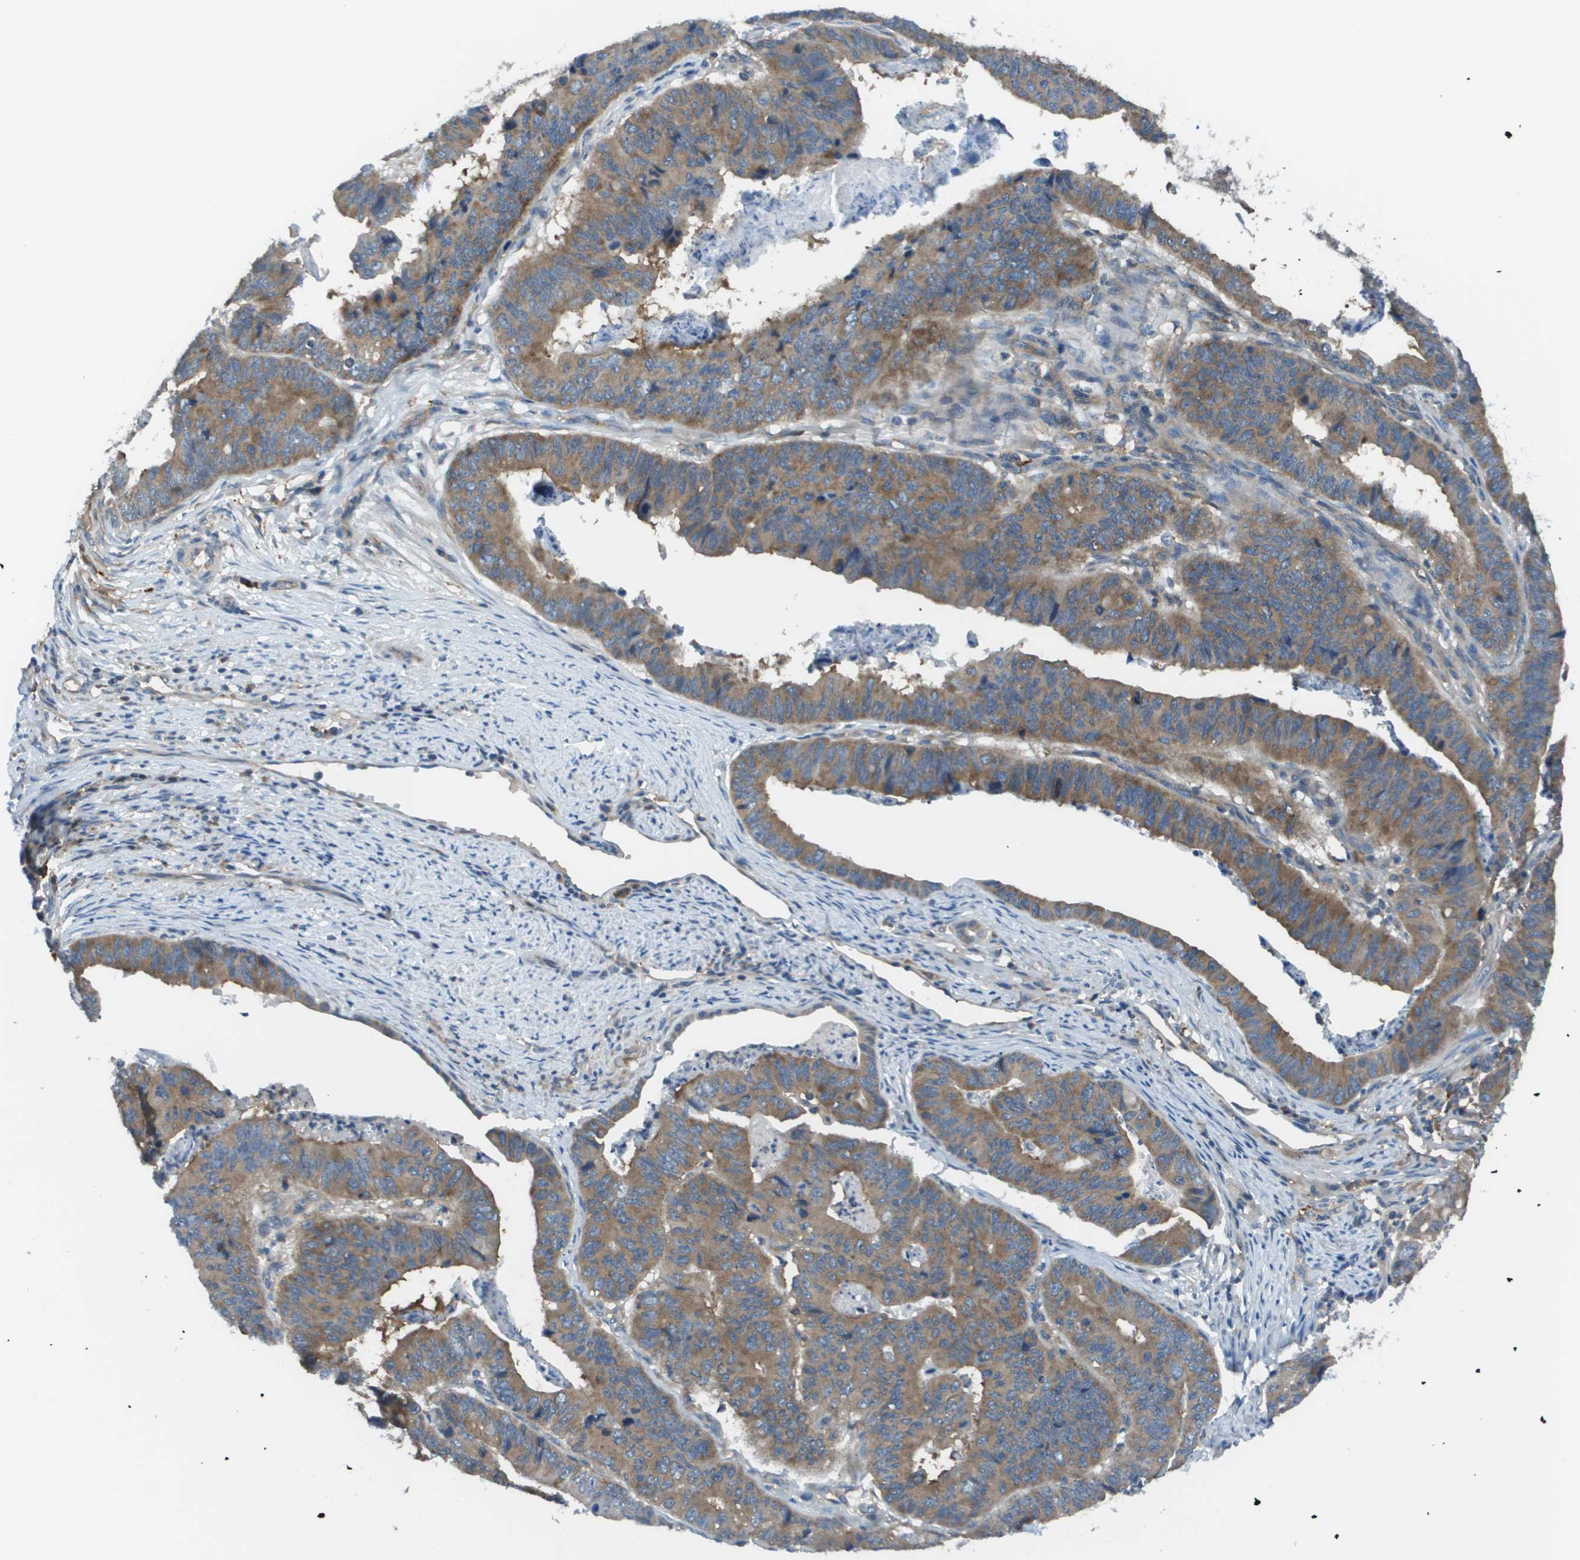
{"staining": {"intensity": "moderate", "quantity": ">75%", "location": "cytoplasmic/membranous"}, "tissue": "stomach cancer", "cell_type": "Tumor cells", "image_type": "cancer", "snomed": [{"axis": "morphology", "description": "Adenocarcinoma, NOS"}, {"axis": "topography", "description": "Stomach, lower"}], "caption": "Adenocarcinoma (stomach) stained with immunohistochemistry (IHC) displays moderate cytoplasmic/membranous positivity in about >75% of tumor cells.", "gene": "EIF3B", "patient": {"sex": "male", "age": 77}}